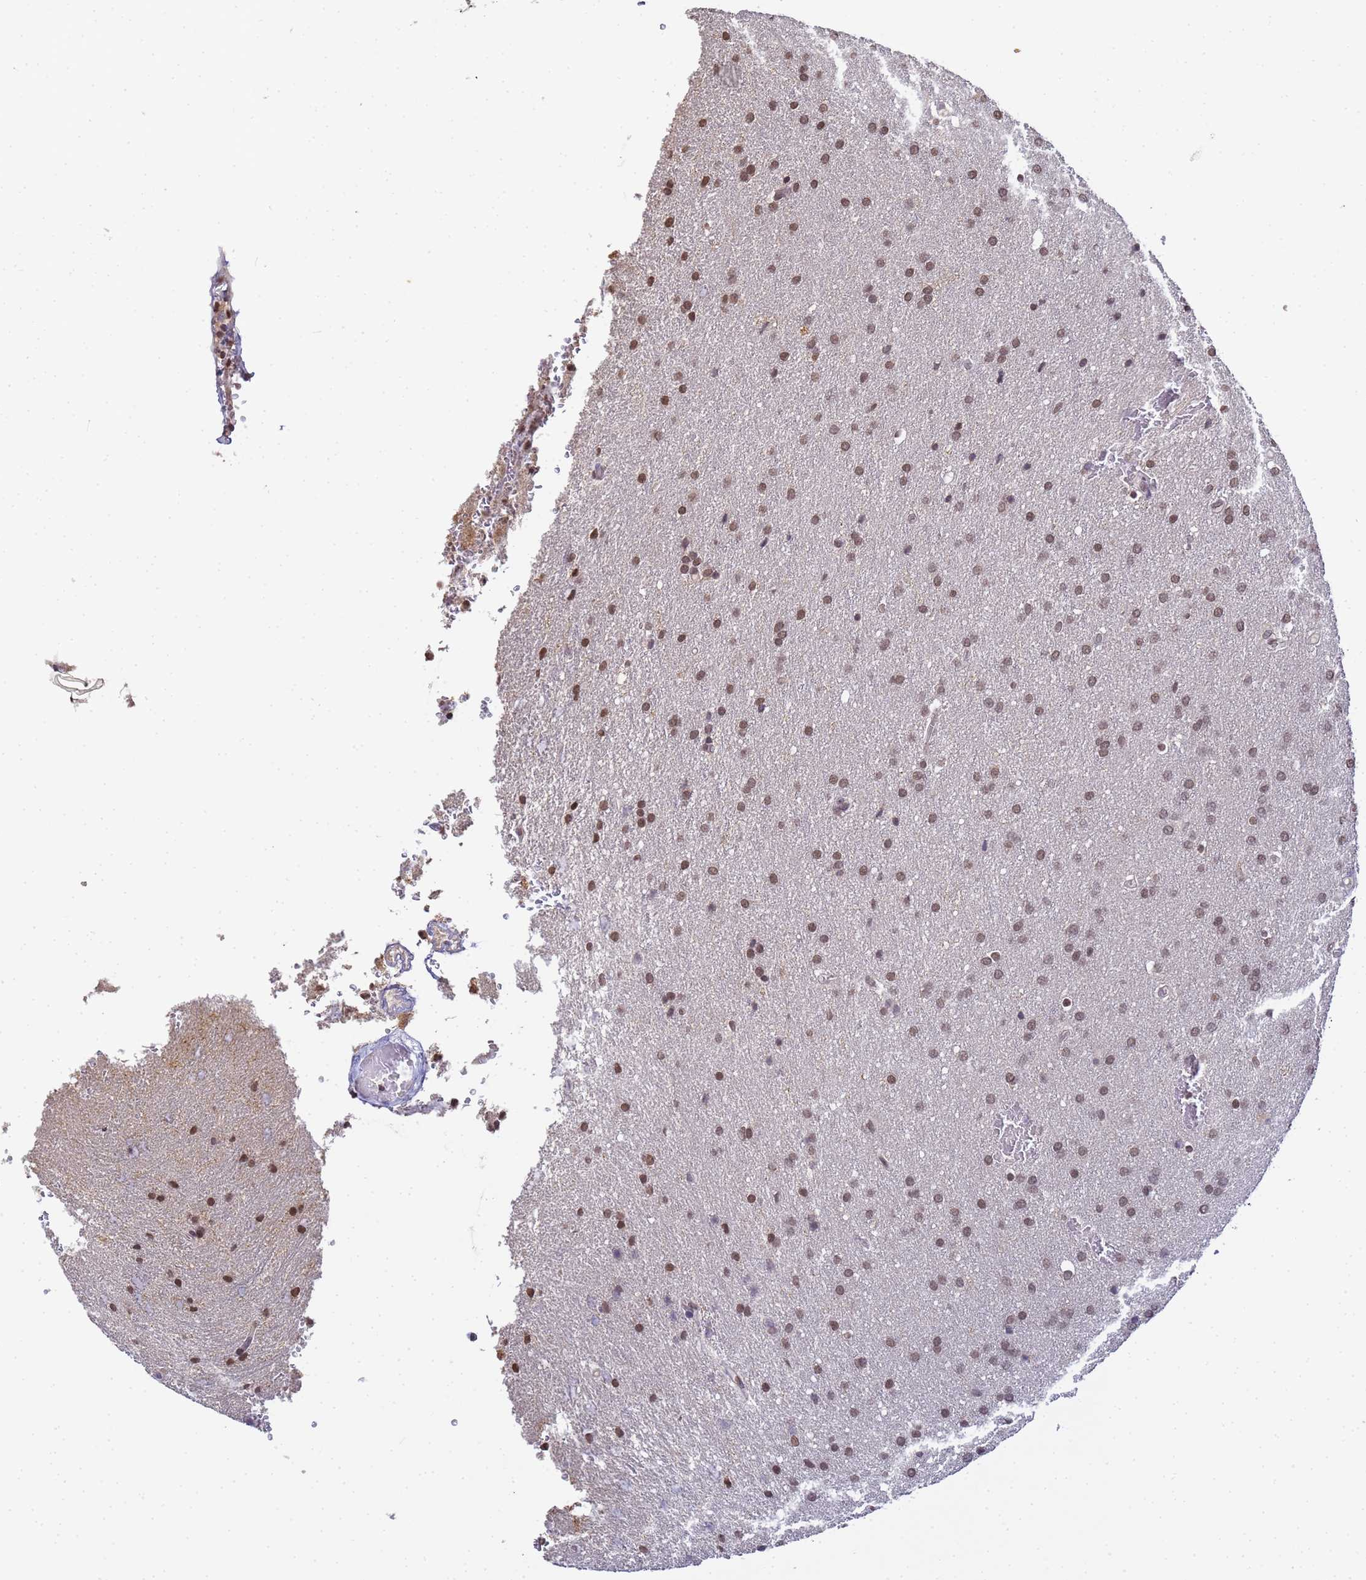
{"staining": {"intensity": "moderate", "quantity": ">75%", "location": "nuclear"}, "tissue": "glioma", "cell_type": "Tumor cells", "image_type": "cancer", "snomed": [{"axis": "morphology", "description": "Glioma, malignant, Low grade"}, {"axis": "topography", "description": "Brain"}], "caption": "Protein expression analysis of human low-grade glioma (malignant) reveals moderate nuclear expression in about >75% of tumor cells.", "gene": "MYL7", "patient": {"sex": "female", "age": 32}}